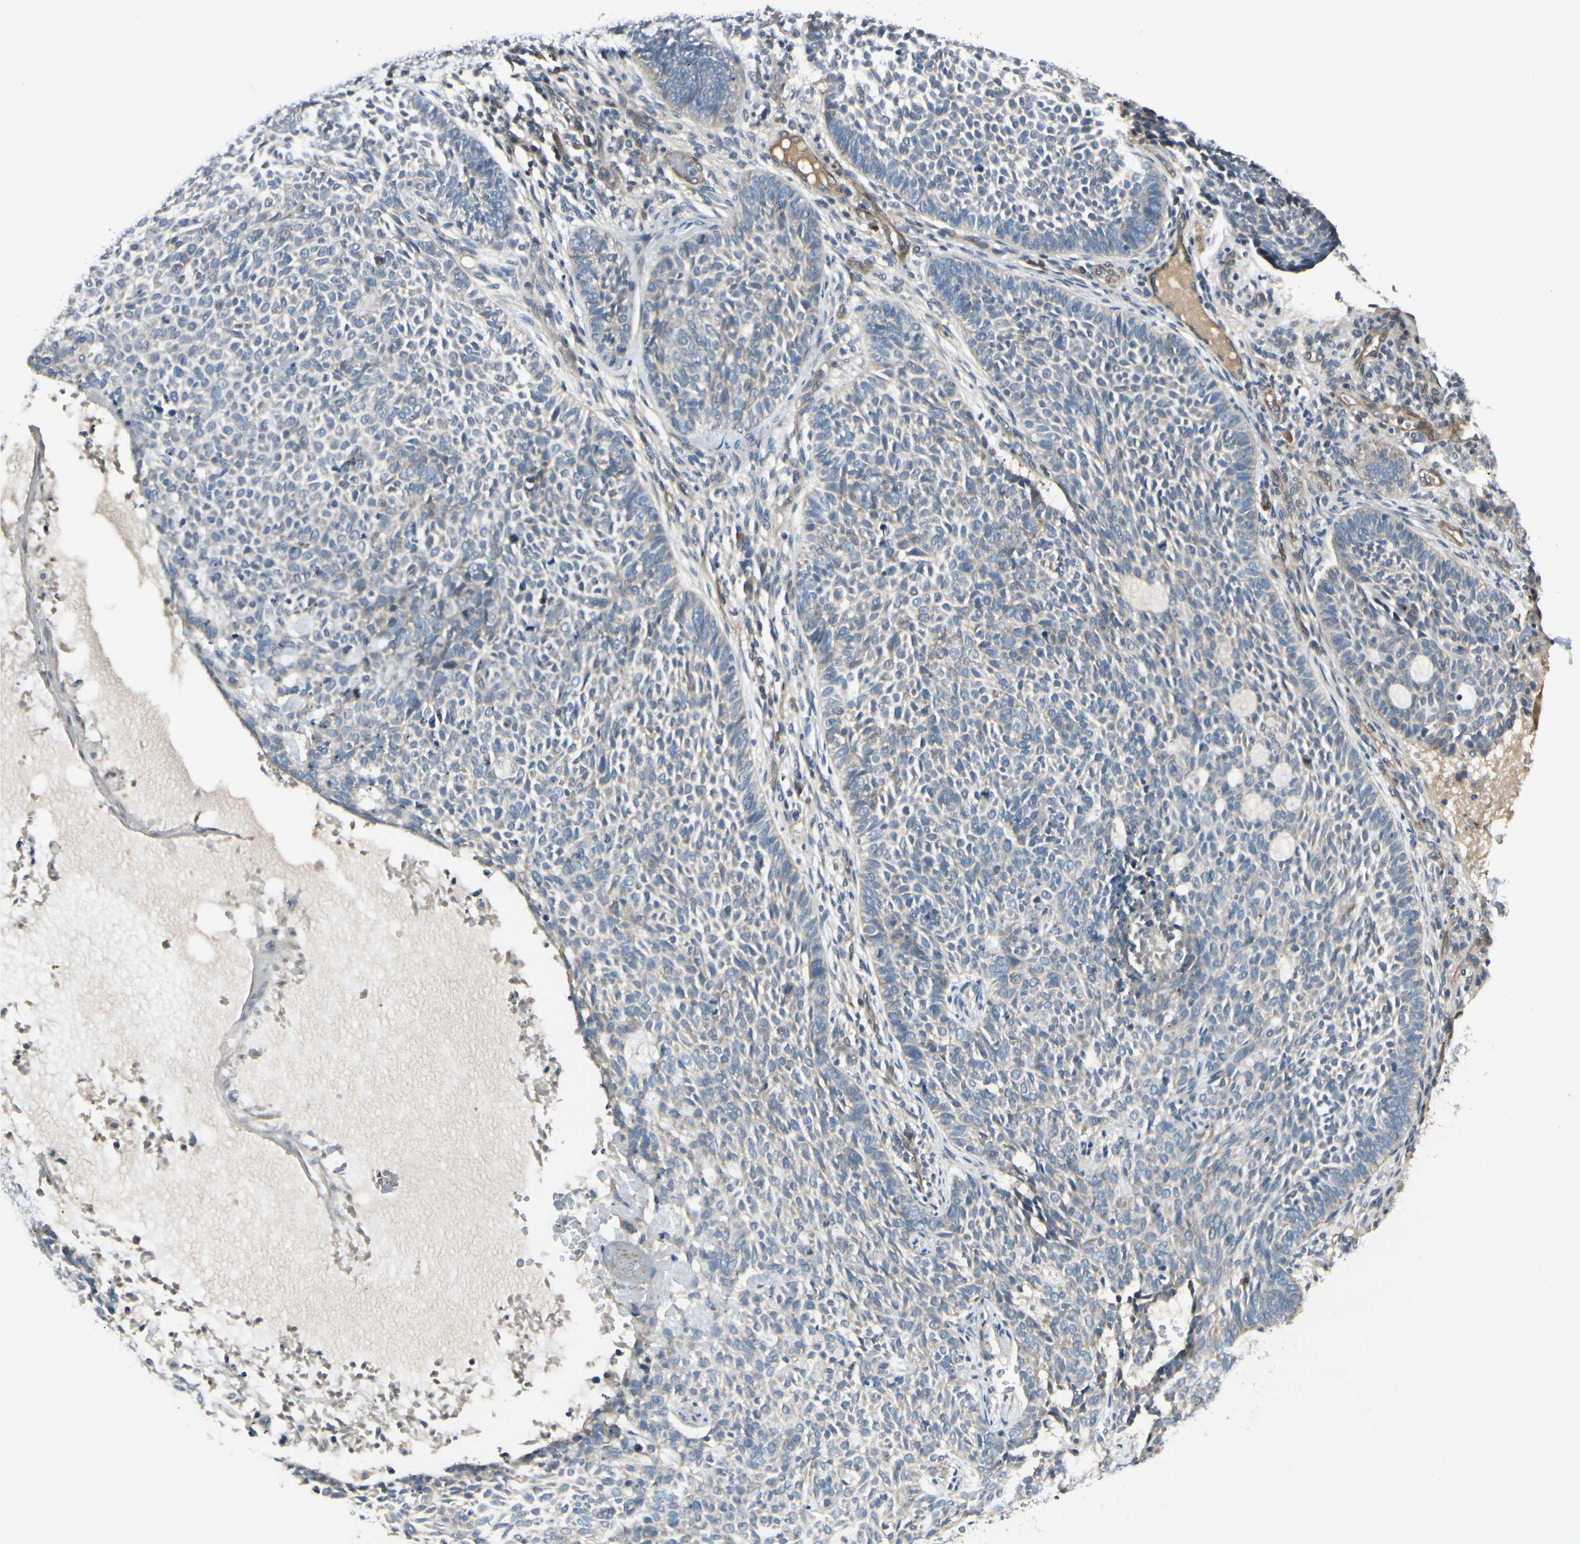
{"staining": {"intensity": "negative", "quantity": "none", "location": "none"}, "tissue": "skin cancer", "cell_type": "Tumor cells", "image_type": "cancer", "snomed": [{"axis": "morphology", "description": "Basal cell carcinoma"}, {"axis": "topography", "description": "Skin"}], "caption": "Immunohistochemical staining of human skin cancer (basal cell carcinoma) reveals no significant expression in tumor cells.", "gene": "PPP3CB", "patient": {"sex": "male", "age": 87}}